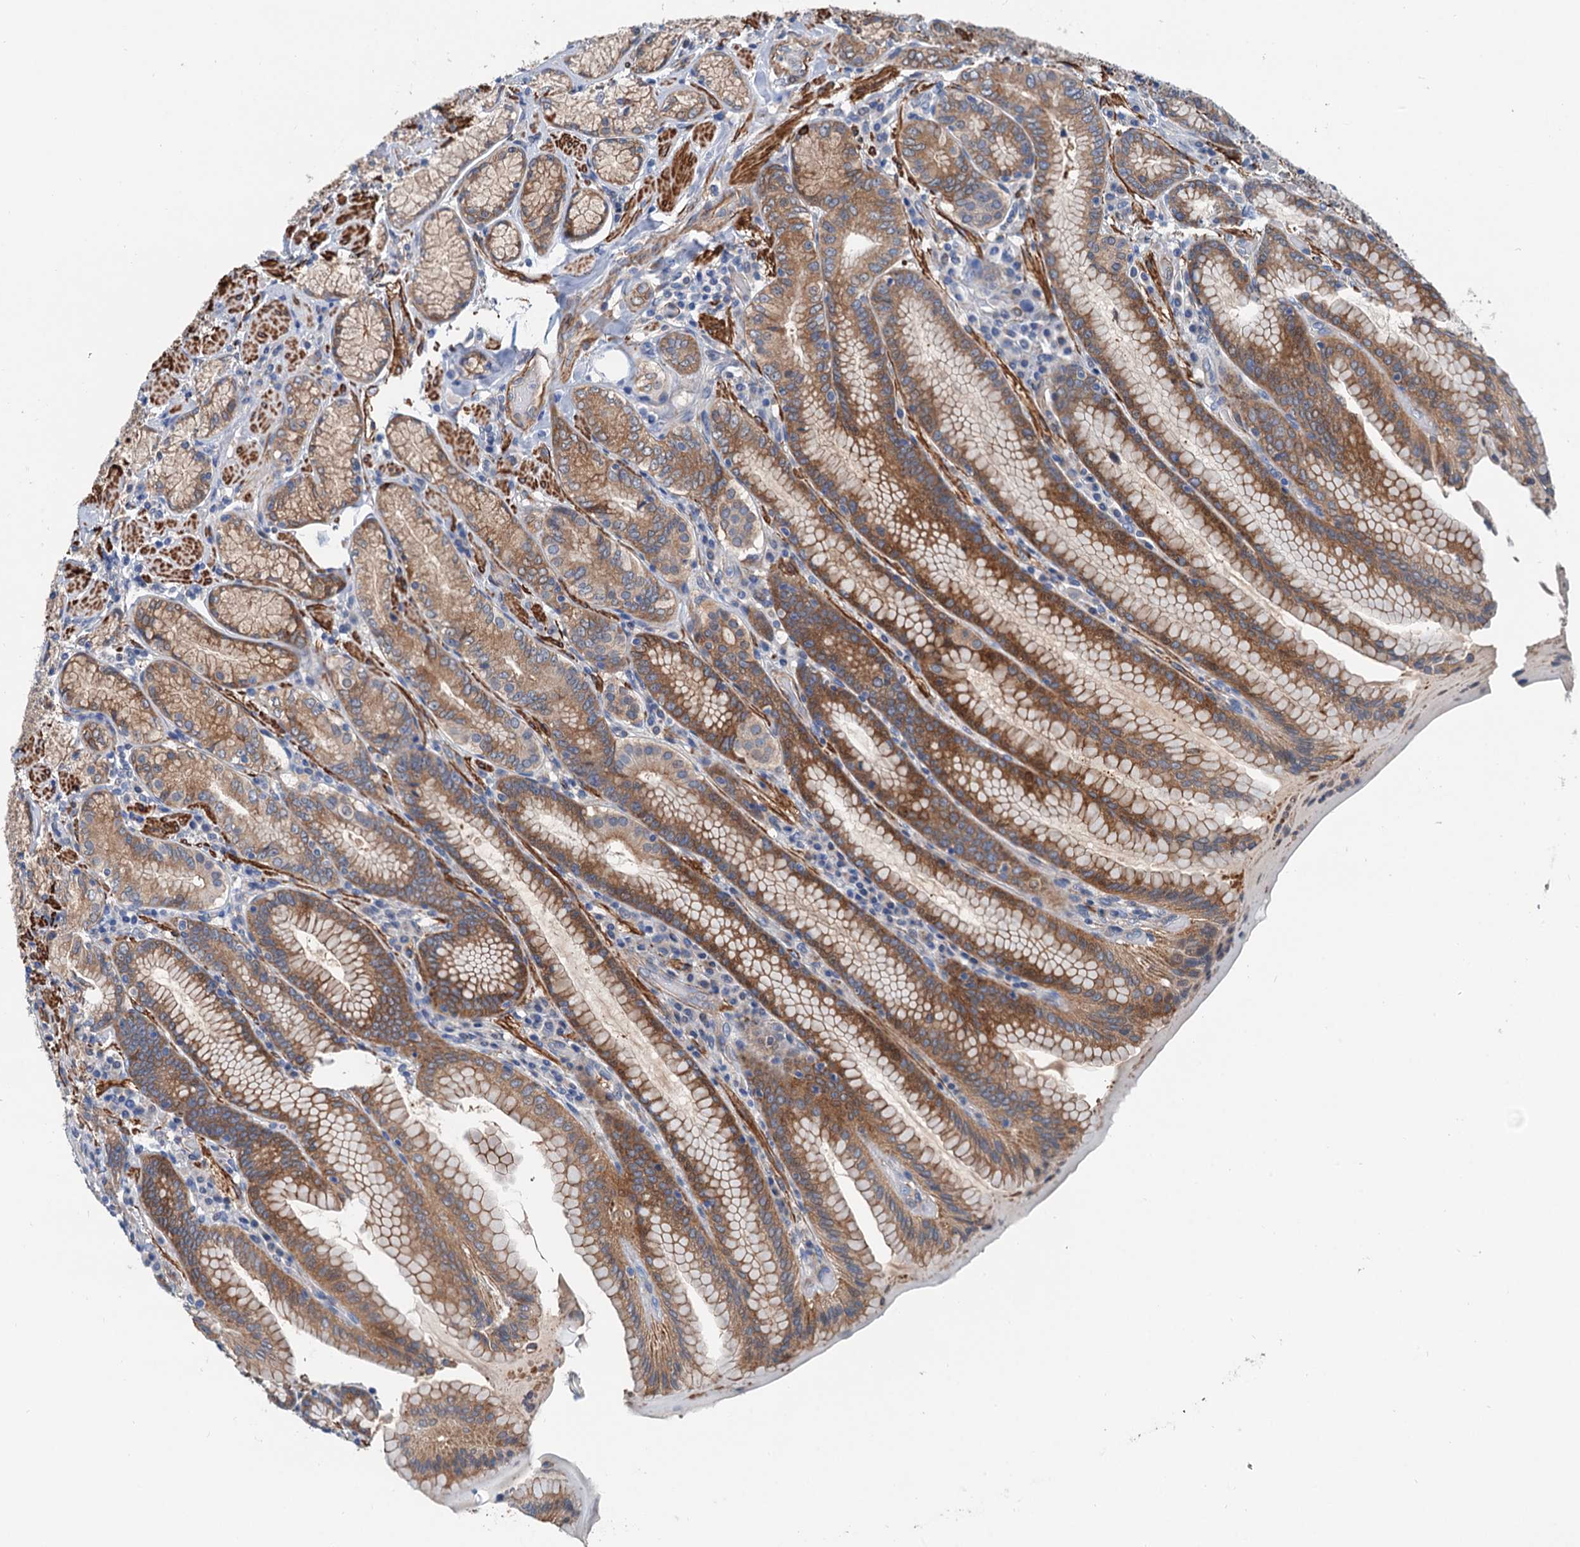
{"staining": {"intensity": "strong", "quantity": "25%-75%", "location": "cytoplasmic/membranous"}, "tissue": "stomach", "cell_type": "Glandular cells", "image_type": "normal", "snomed": [{"axis": "morphology", "description": "Normal tissue, NOS"}, {"axis": "topography", "description": "Stomach, upper"}, {"axis": "topography", "description": "Stomach, lower"}], "caption": "DAB (3,3'-diaminobenzidine) immunohistochemical staining of normal stomach reveals strong cytoplasmic/membranous protein expression in approximately 25%-75% of glandular cells. Using DAB (3,3'-diaminobenzidine) (brown) and hematoxylin (blue) stains, captured at high magnification using brightfield microscopy.", "gene": "CSTPP1", "patient": {"sex": "female", "age": 76}}